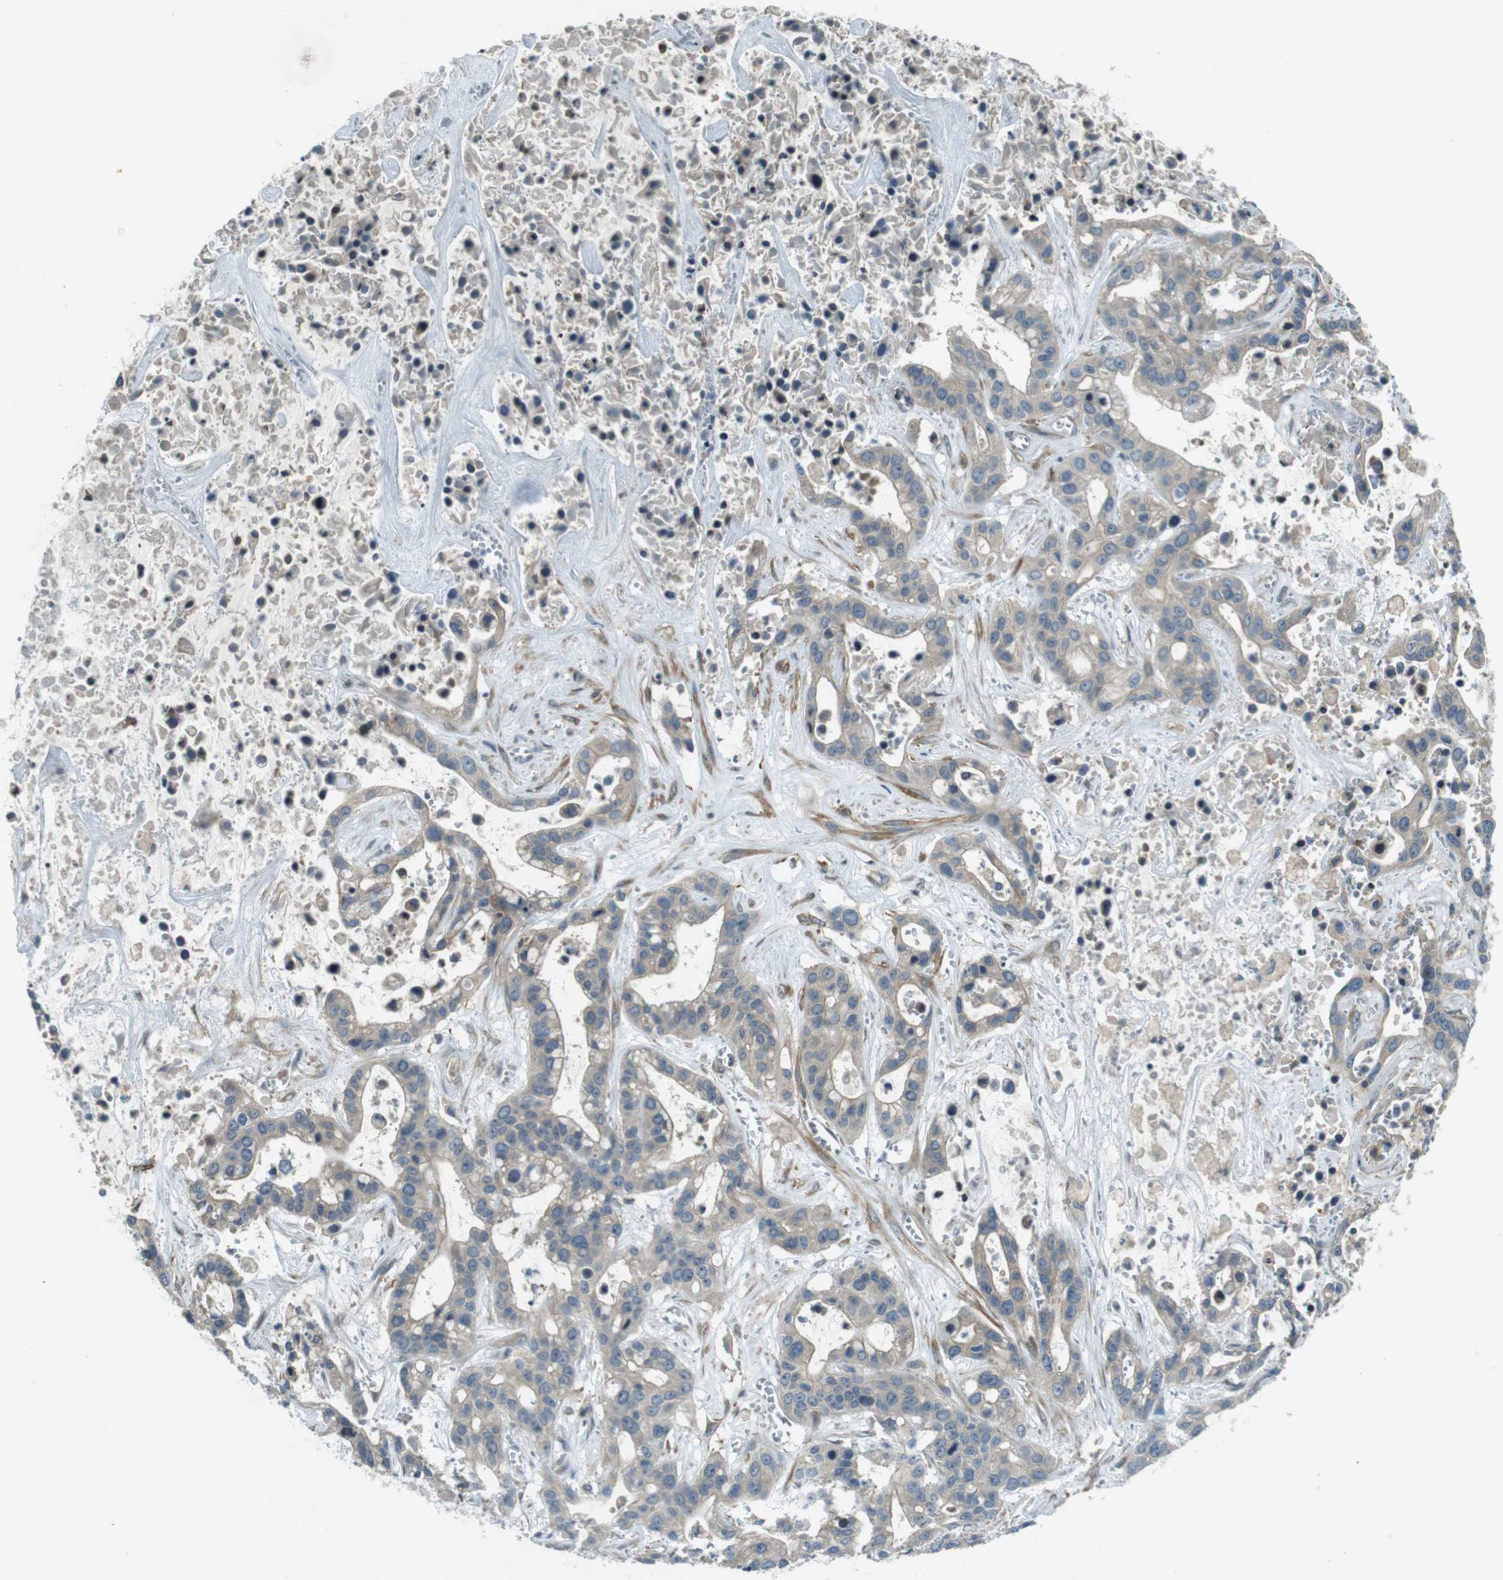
{"staining": {"intensity": "weak", "quantity": ">75%", "location": "cytoplasmic/membranous"}, "tissue": "liver cancer", "cell_type": "Tumor cells", "image_type": "cancer", "snomed": [{"axis": "morphology", "description": "Cholangiocarcinoma"}, {"axis": "topography", "description": "Liver"}], "caption": "Immunohistochemical staining of human liver cancer exhibits low levels of weak cytoplasmic/membranous positivity in approximately >75% of tumor cells.", "gene": "ZYX", "patient": {"sex": "female", "age": 65}}